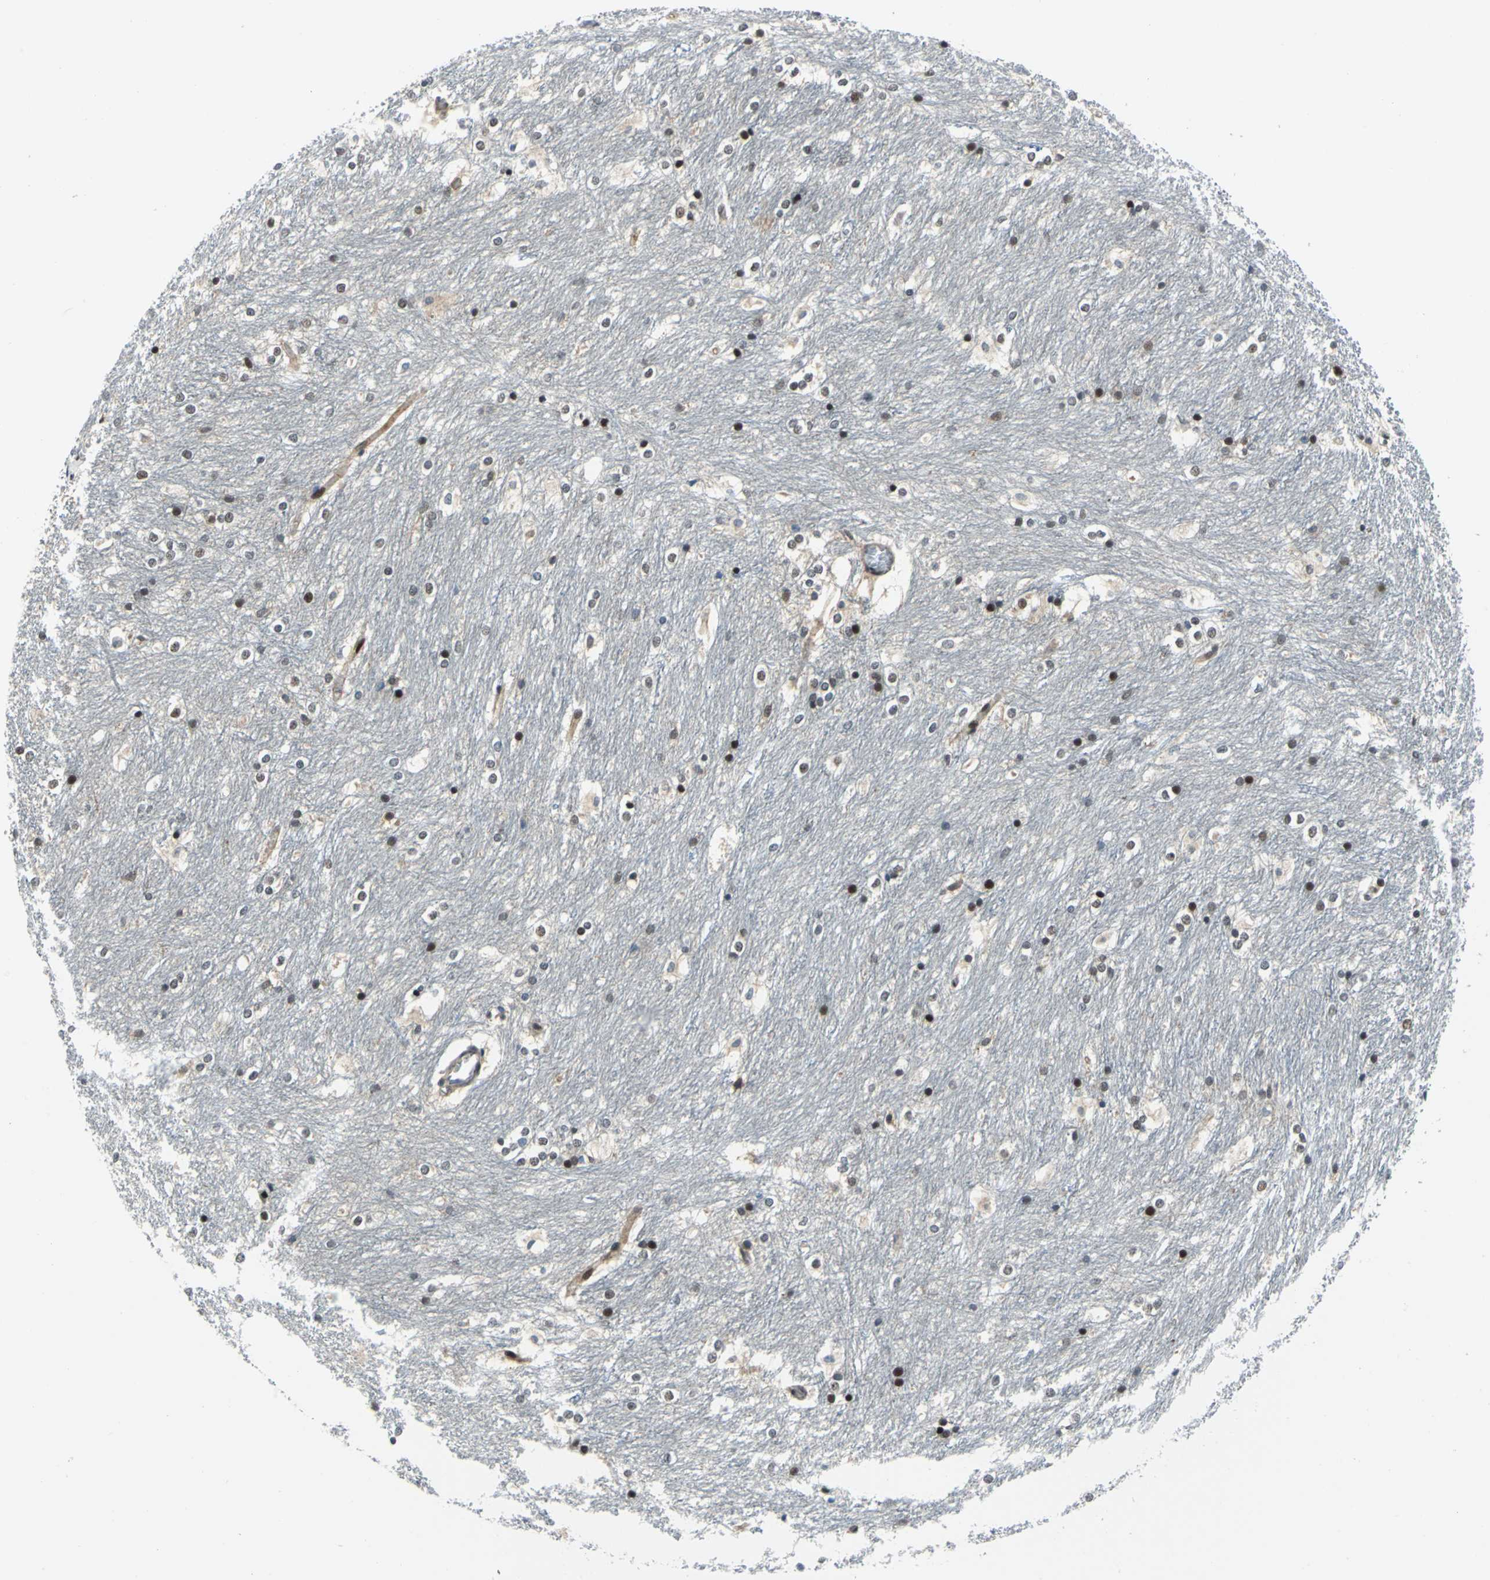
{"staining": {"intensity": "moderate", "quantity": "25%-75%", "location": "cytoplasmic/membranous,nuclear"}, "tissue": "caudate", "cell_type": "Glial cells", "image_type": "normal", "snomed": [{"axis": "morphology", "description": "Normal tissue, NOS"}, {"axis": "topography", "description": "Lateral ventricle wall"}], "caption": "A high-resolution micrograph shows IHC staining of normal caudate, which demonstrates moderate cytoplasmic/membranous,nuclear staining in approximately 25%-75% of glial cells.", "gene": "POLR3K", "patient": {"sex": "female", "age": 19}}